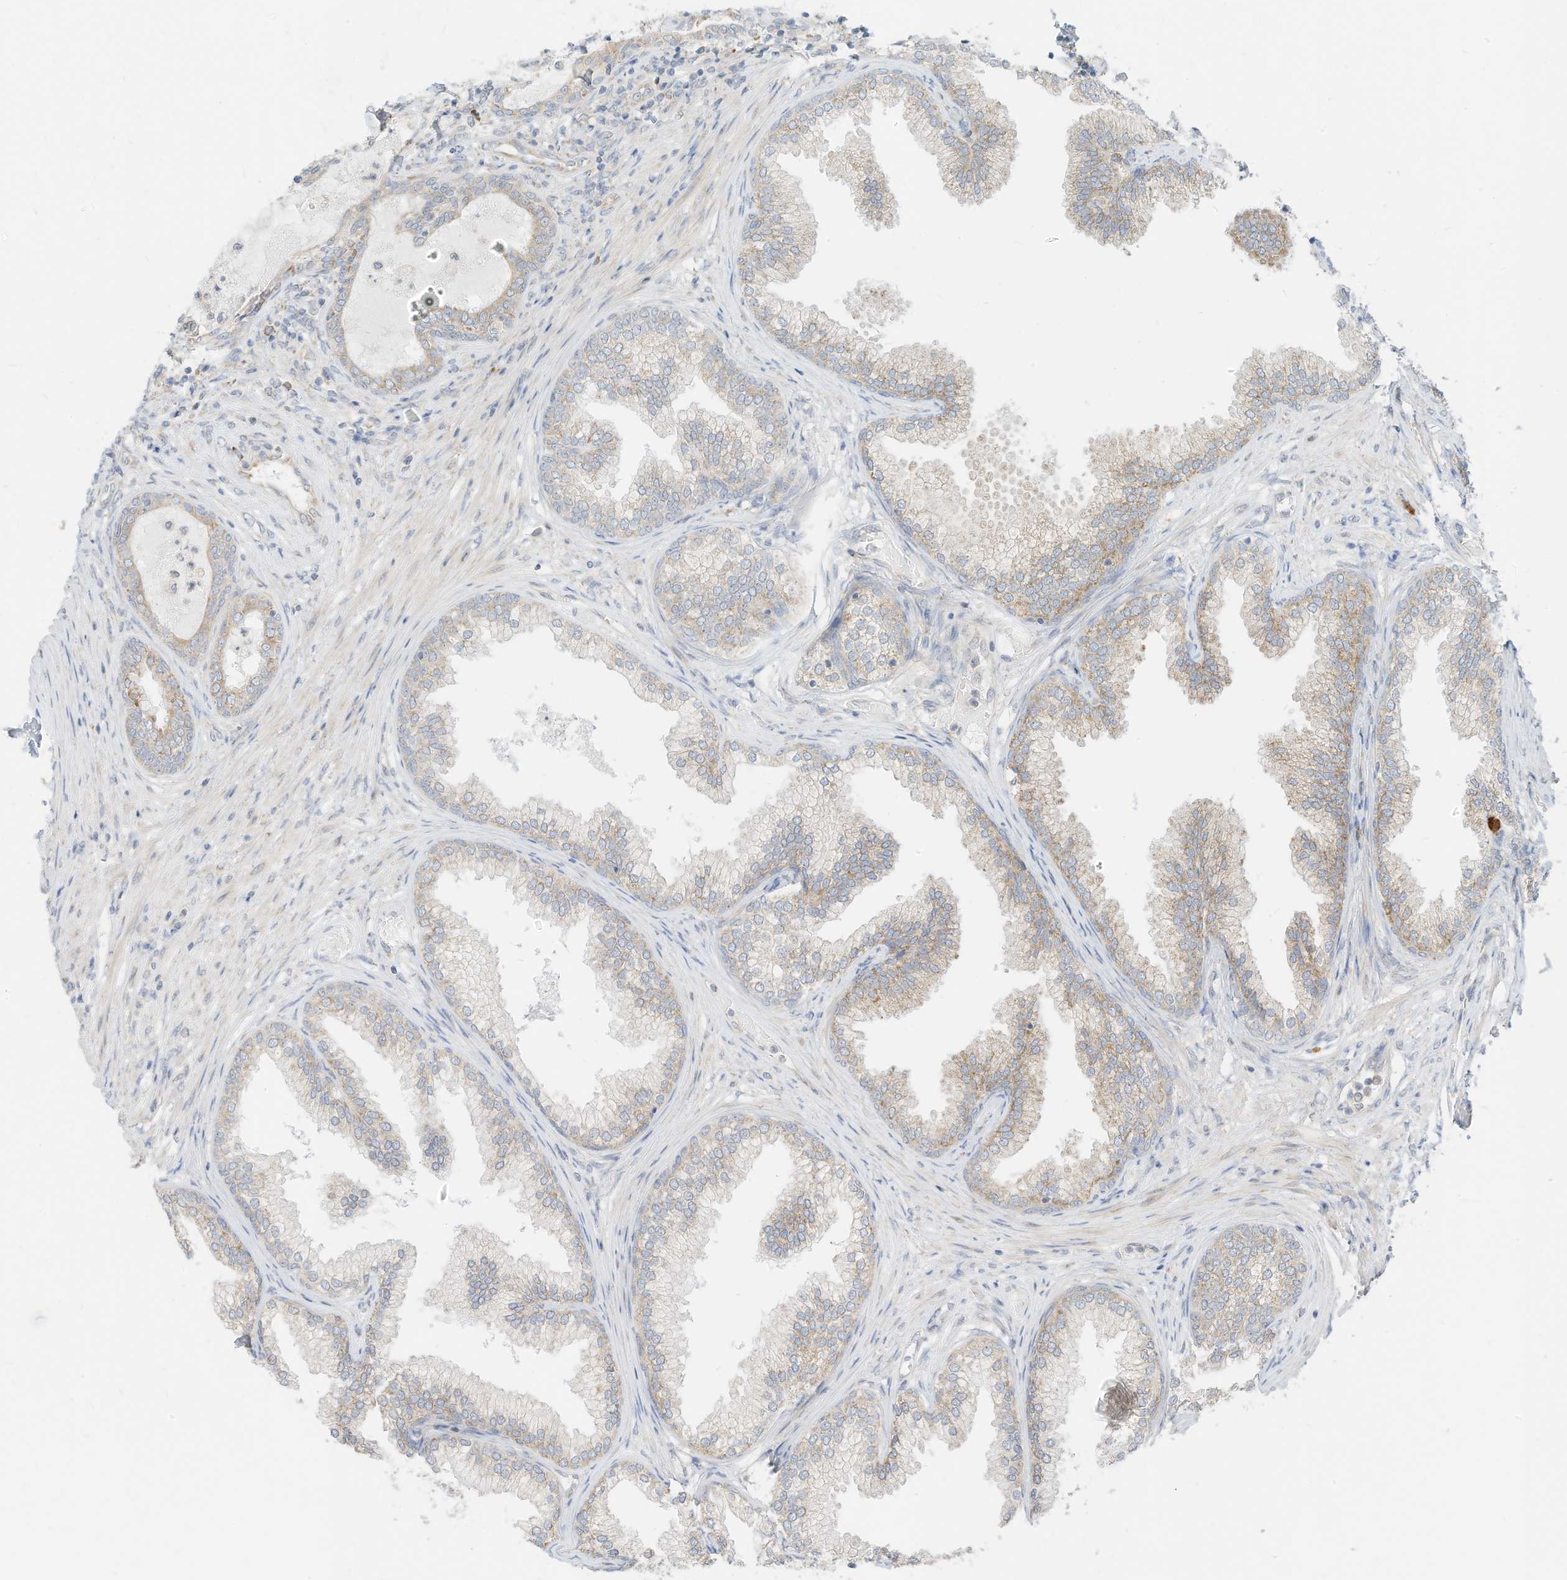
{"staining": {"intensity": "moderate", "quantity": "<25%", "location": "cytoplasmic/membranous"}, "tissue": "prostate", "cell_type": "Glandular cells", "image_type": "normal", "snomed": [{"axis": "morphology", "description": "Normal tissue, NOS"}, {"axis": "topography", "description": "Prostate"}], "caption": "Immunohistochemical staining of normal human prostate exhibits moderate cytoplasmic/membranous protein expression in about <25% of glandular cells. (DAB IHC, brown staining for protein, blue staining for nuclei).", "gene": "STT3A", "patient": {"sex": "male", "age": 76}}